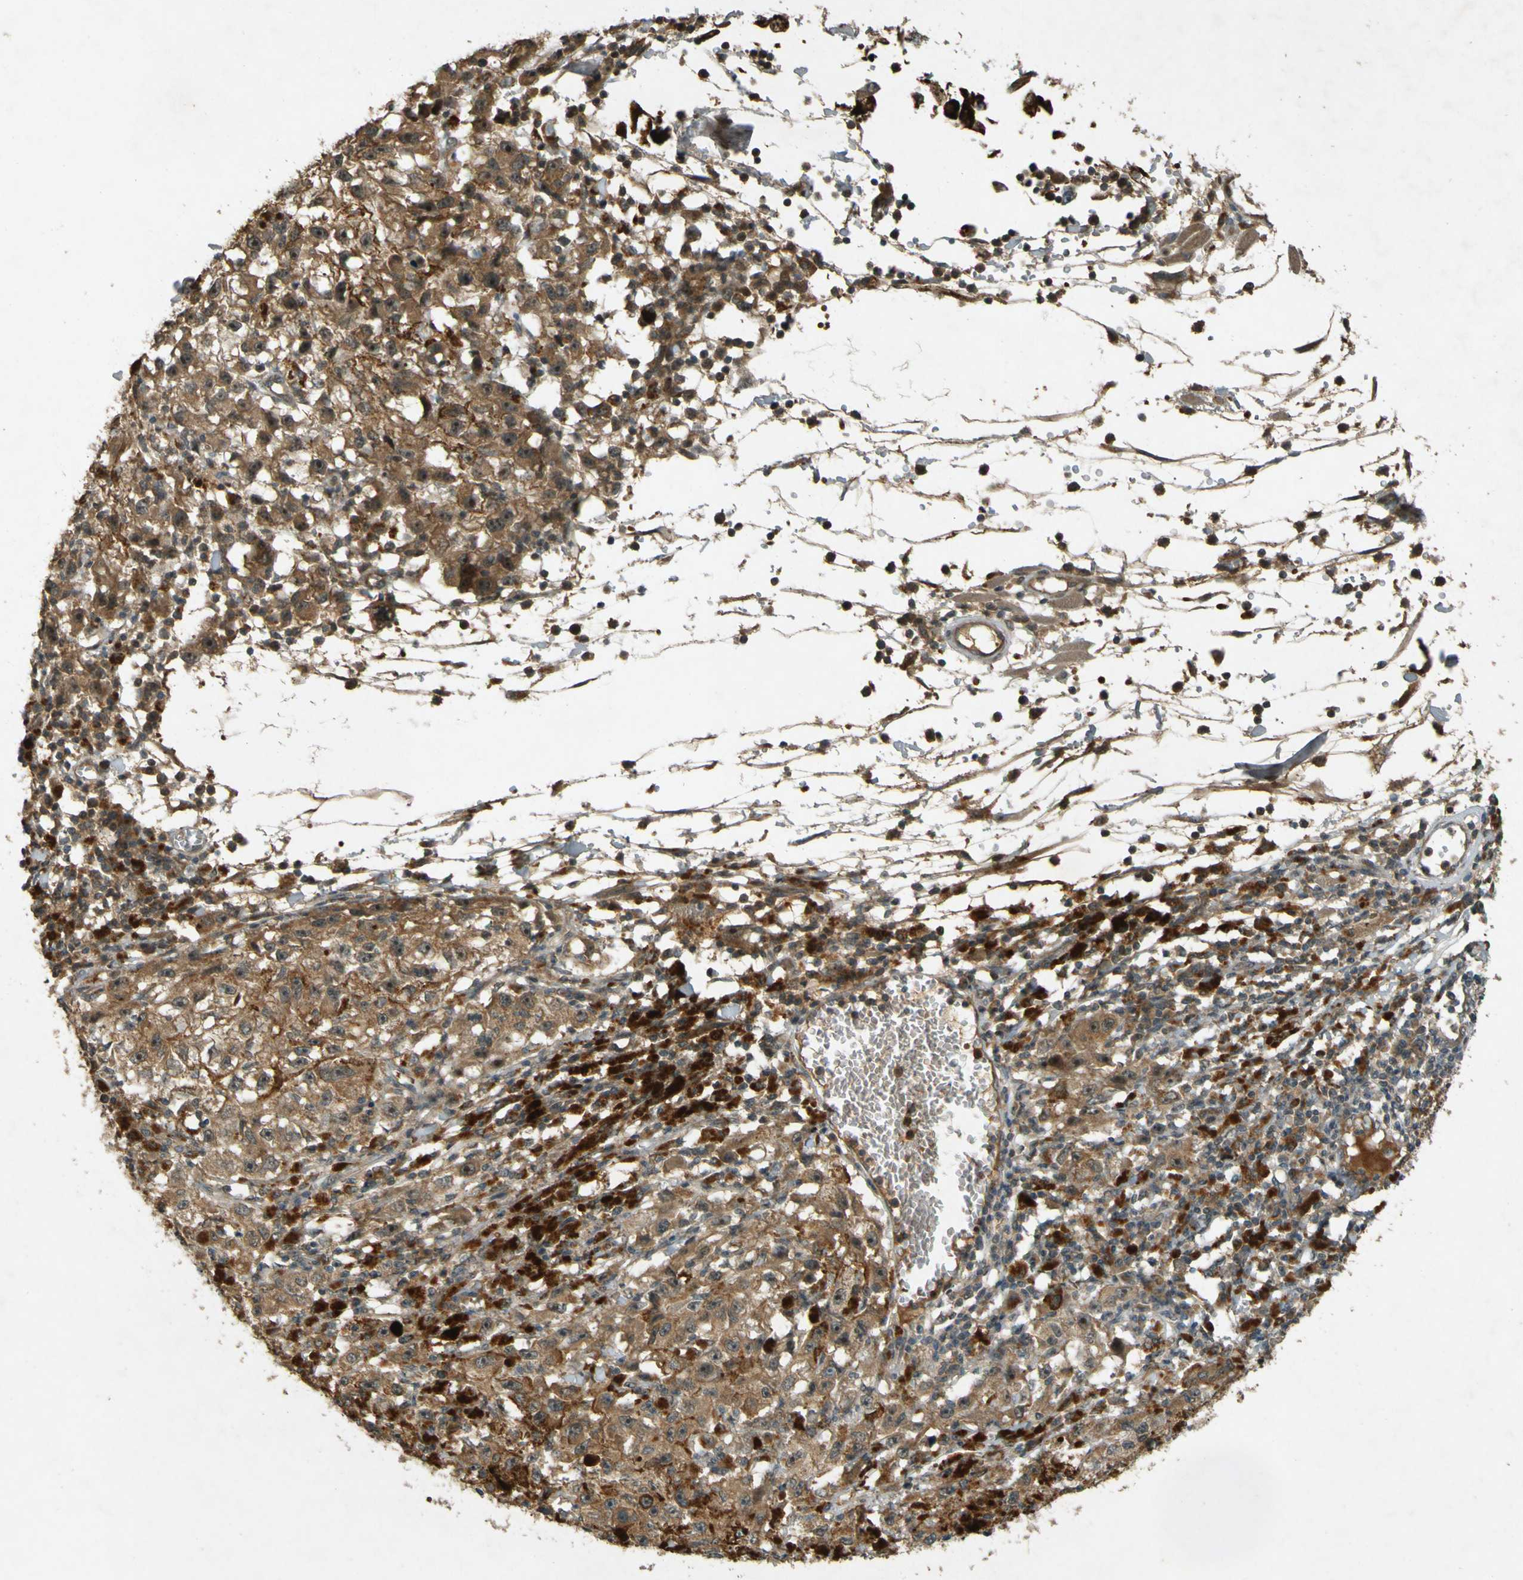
{"staining": {"intensity": "weak", "quantity": ">75%", "location": "cytoplasmic/membranous"}, "tissue": "melanoma", "cell_type": "Tumor cells", "image_type": "cancer", "snomed": [{"axis": "morphology", "description": "Malignant melanoma, NOS"}, {"axis": "topography", "description": "Skin"}], "caption": "Approximately >75% of tumor cells in melanoma show weak cytoplasmic/membranous protein staining as visualized by brown immunohistochemical staining.", "gene": "MPDZ", "patient": {"sex": "female", "age": 104}}